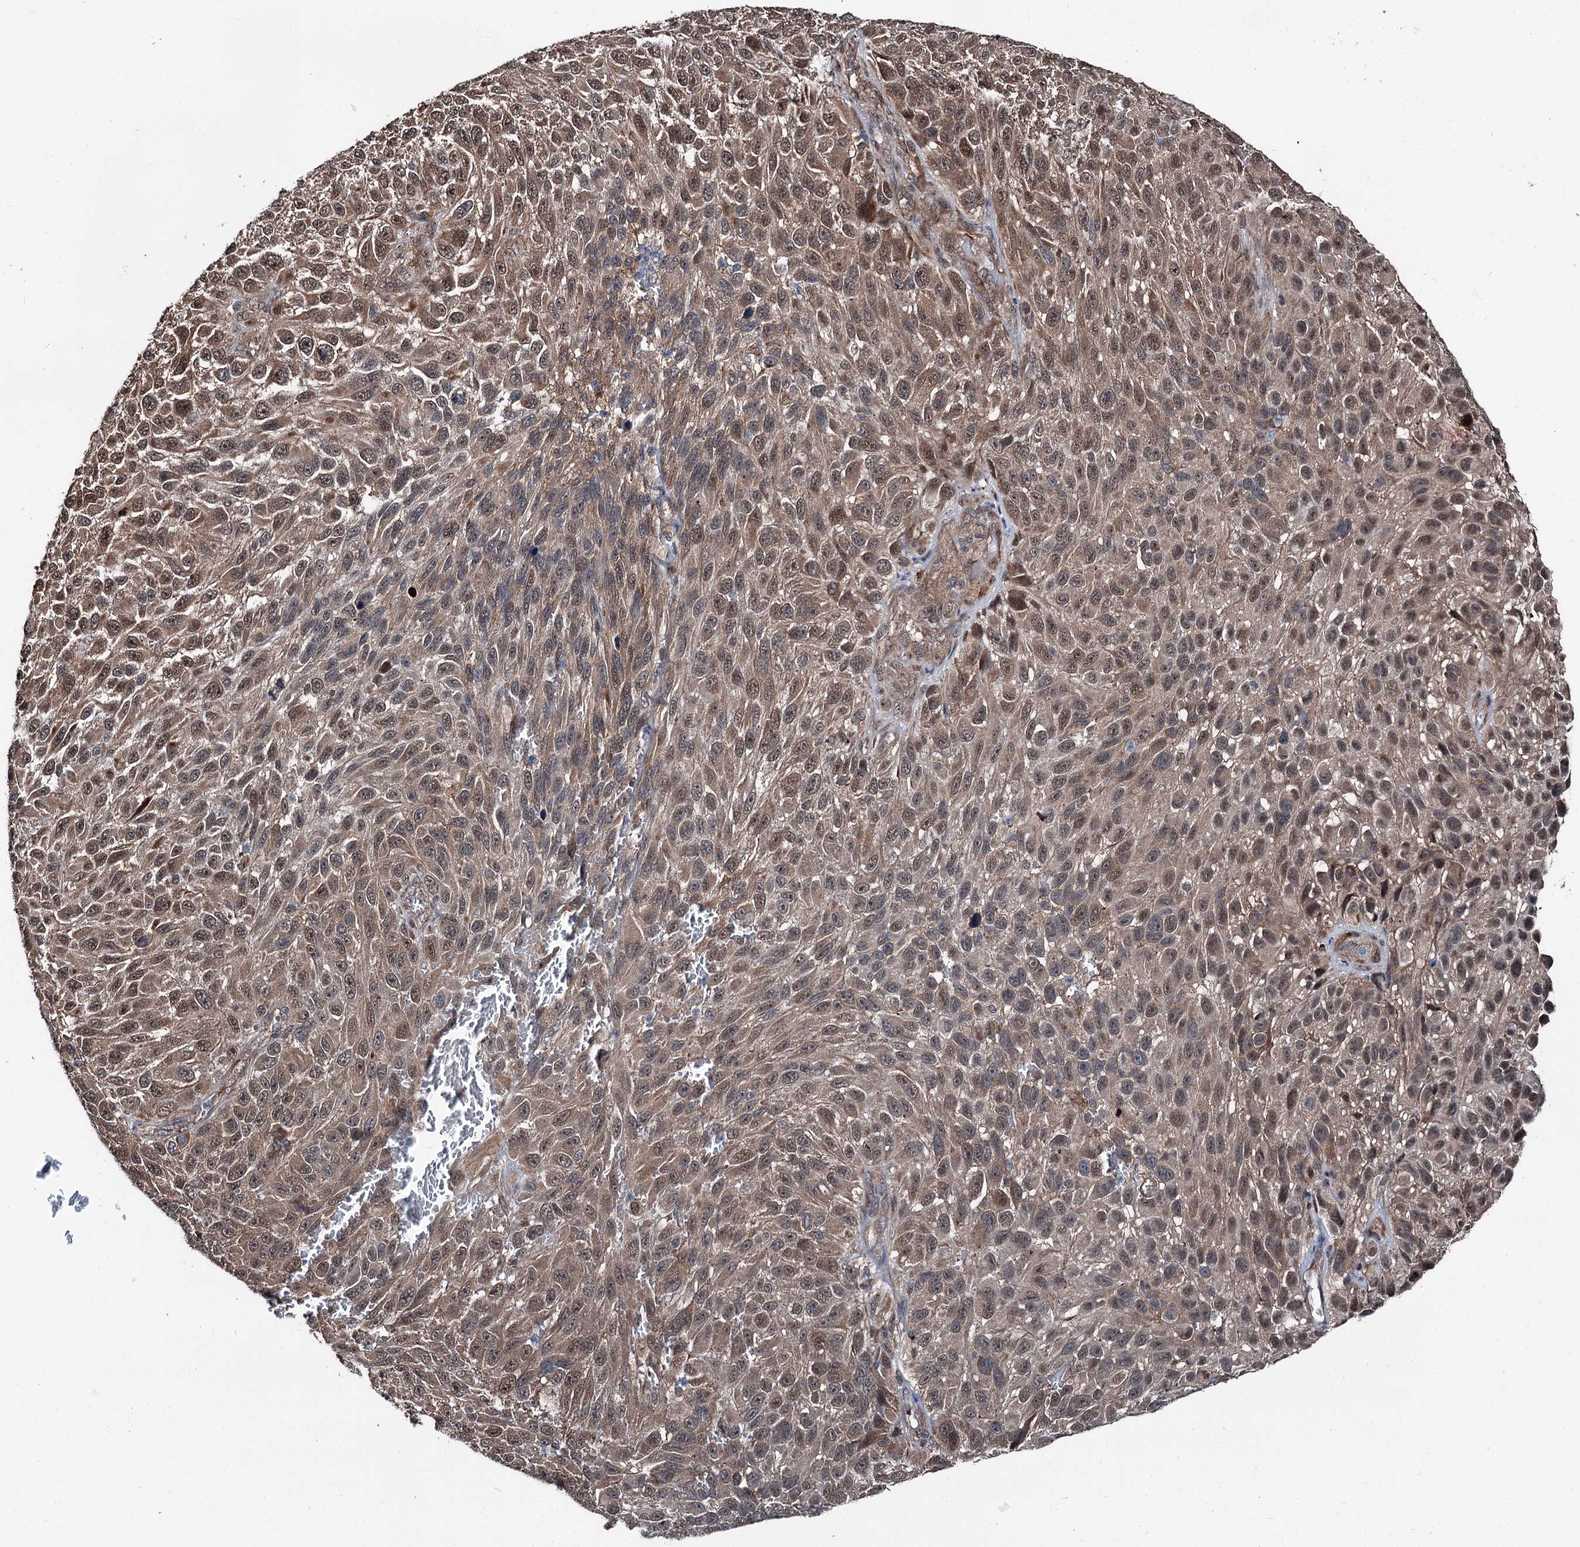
{"staining": {"intensity": "moderate", "quantity": ">75%", "location": "cytoplasmic/membranous,nuclear"}, "tissue": "melanoma", "cell_type": "Tumor cells", "image_type": "cancer", "snomed": [{"axis": "morphology", "description": "Normal tissue, NOS"}, {"axis": "morphology", "description": "Malignant melanoma, NOS"}, {"axis": "topography", "description": "Skin"}], "caption": "There is medium levels of moderate cytoplasmic/membranous and nuclear staining in tumor cells of melanoma, as demonstrated by immunohistochemical staining (brown color).", "gene": "PSMD13", "patient": {"sex": "female", "age": 96}}